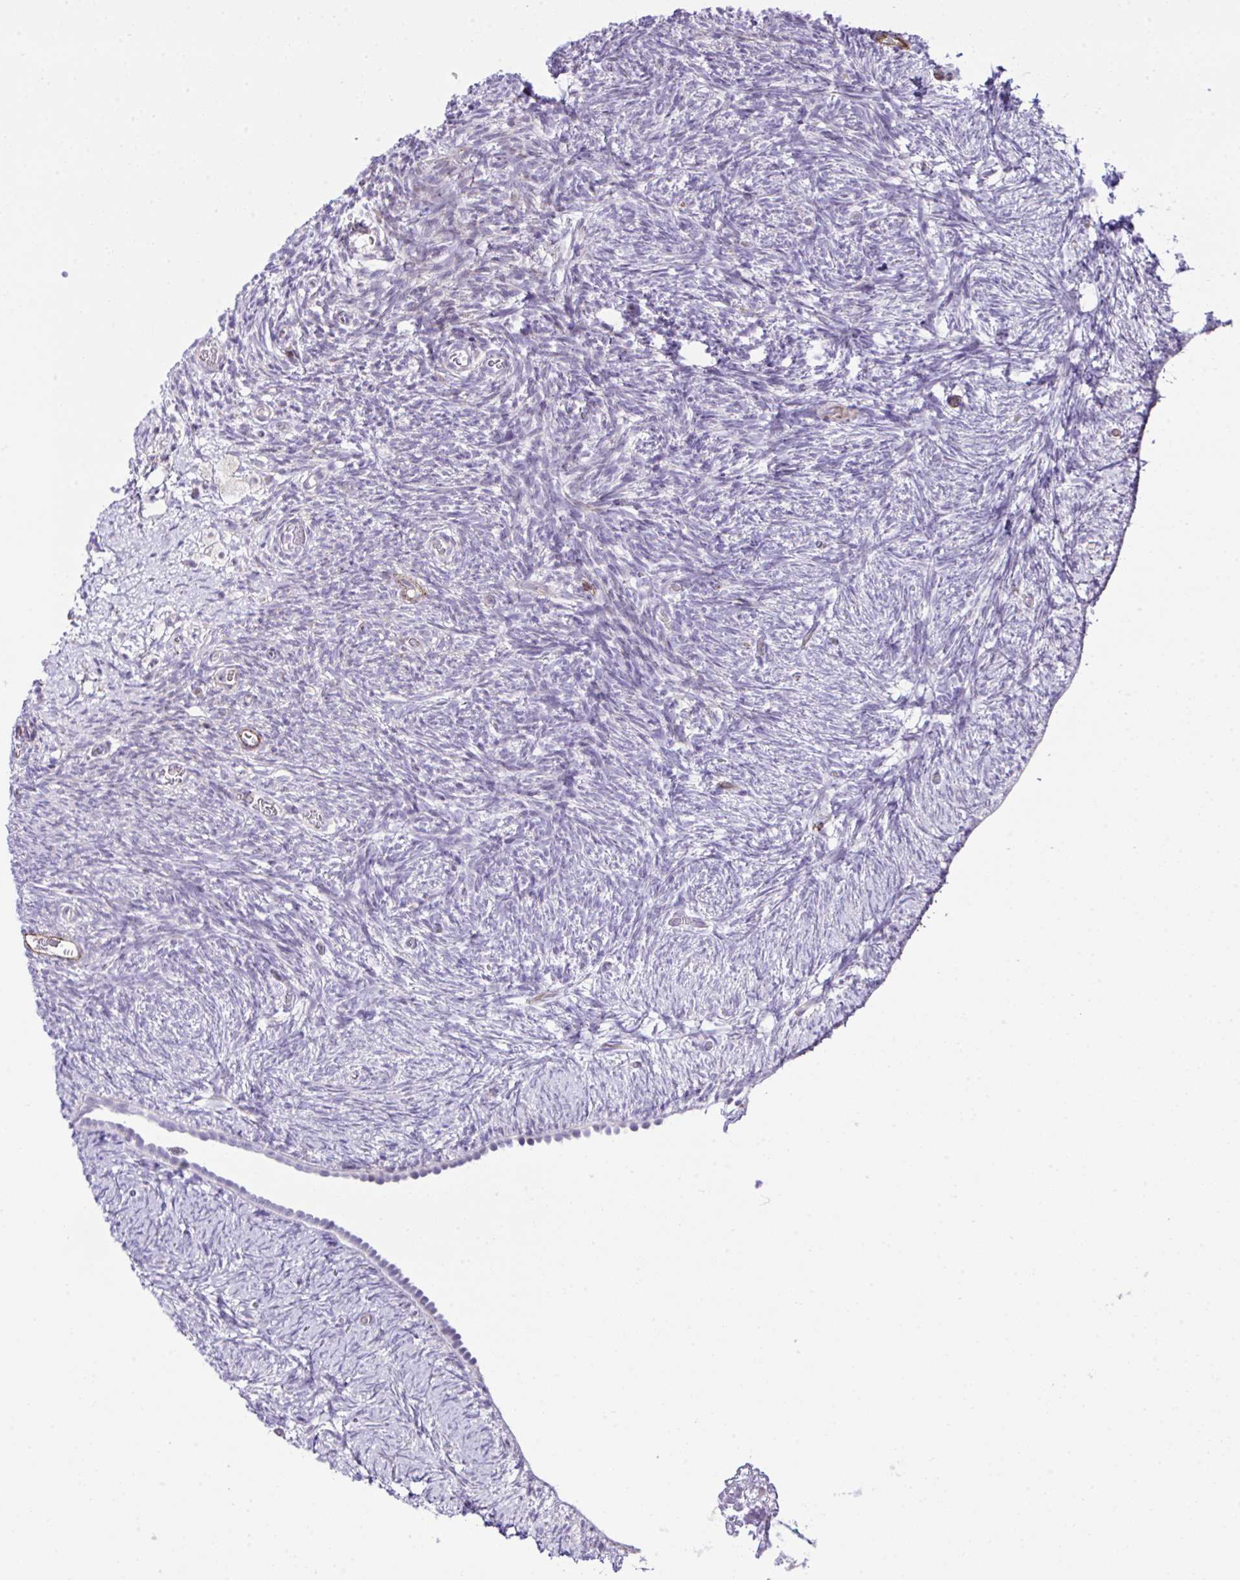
{"staining": {"intensity": "negative", "quantity": "none", "location": "none"}, "tissue": "ovary", "cell_type": "Ovarian stroma cells", "image_type": "normal", "snomed": [{"axis": "morphology", "description": "Normal tissue, NOS"}, {"axis": "topography", "description": "Ovary"}], "caption": "This image is of unremarkable ovary stained with immunohistochemistry (IHC) to label a protein in brown with the nuclei are counter-stained blue. There is no staining in ovarian stroma cells. (Brightfield microscopy of DAB IHC at high magnification).", "gene": "FBXO34", "patient": {"sex": "female", "age": 39}}